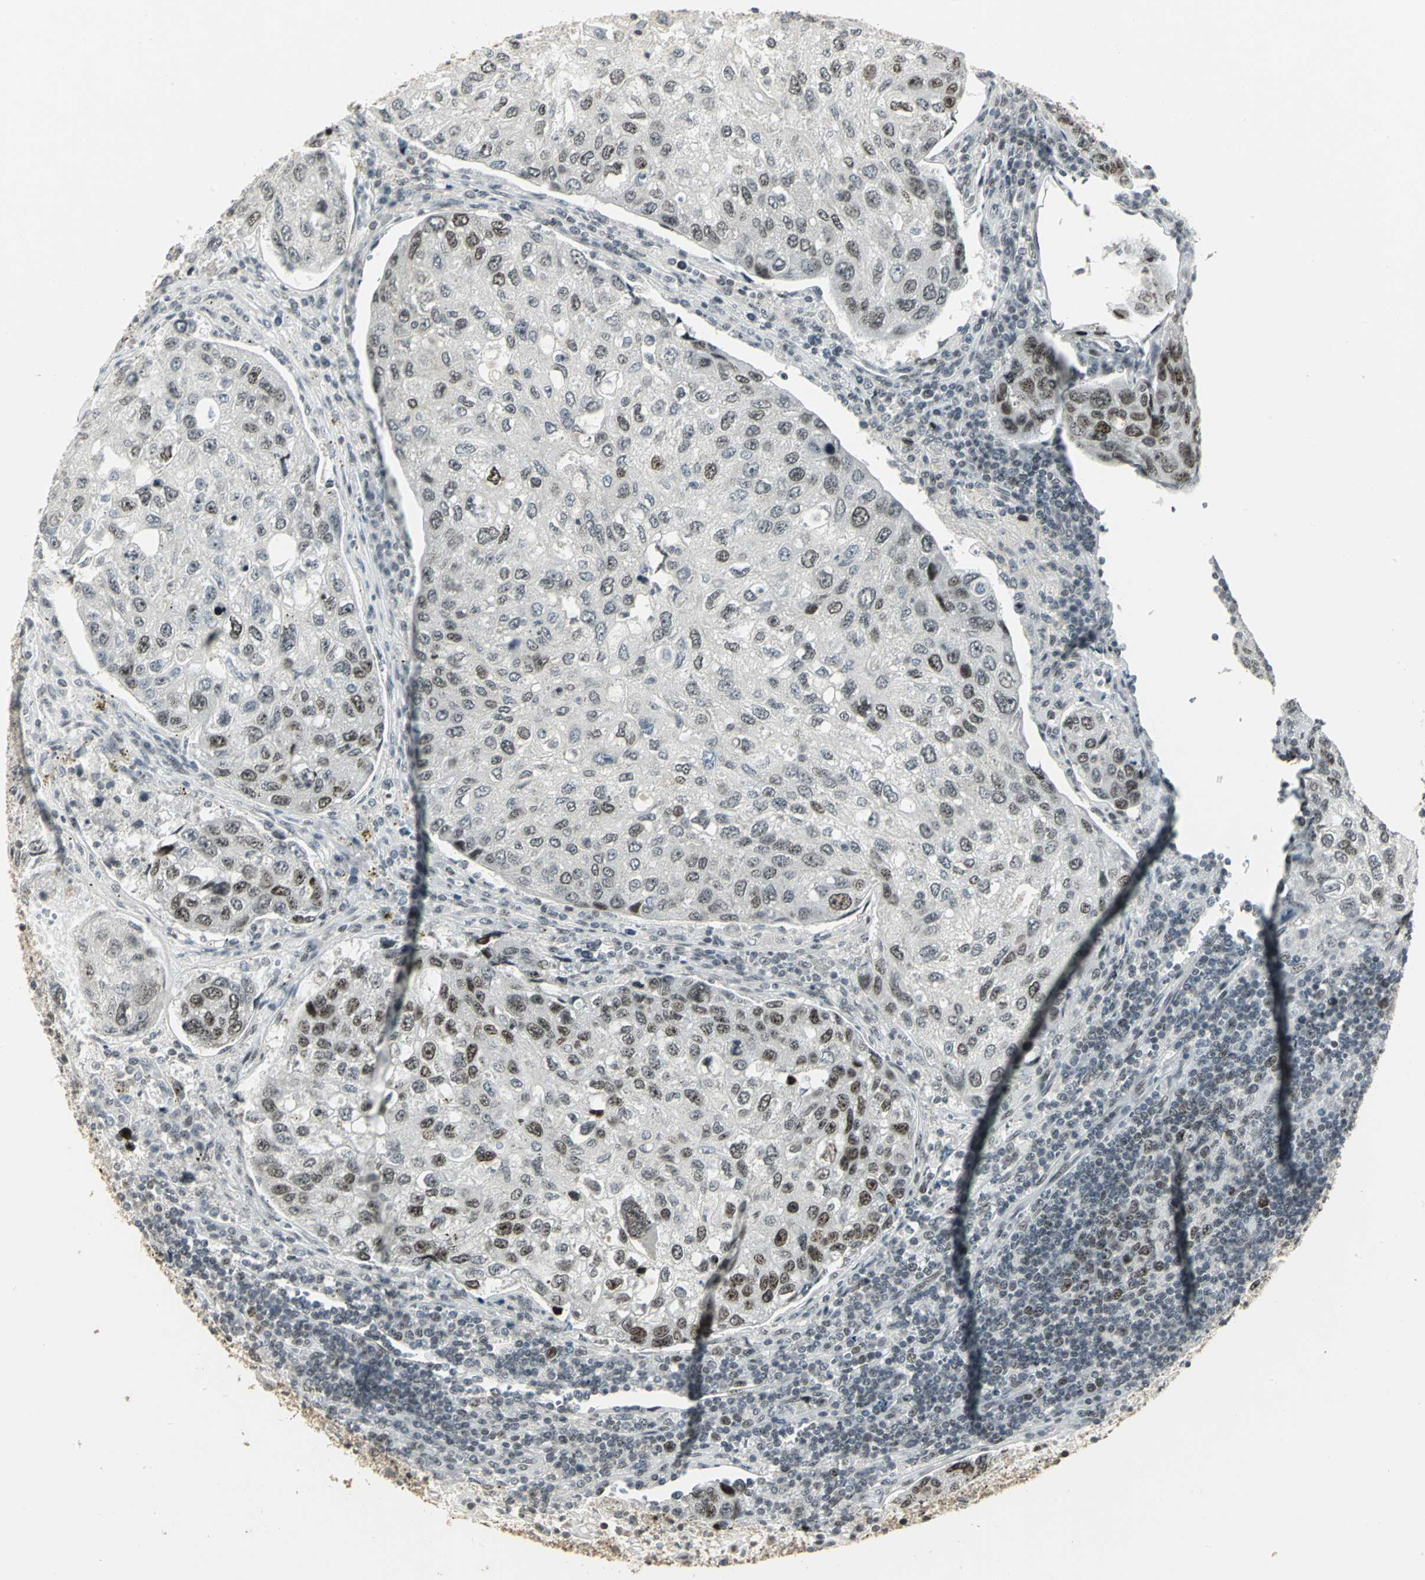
{"staining": {"intensity": "strong", "quantity": ">75%", "location": "nuclear"}, "tissue": "urothelial cancer", "cell_type": "Tumor cells", "image_type": "cancer", "snomed": [{"axis": "morphology", "description": "Urothelial carcinoma, High grade"}, {"axis": "topography", "description": "Lymph node"}, {"axis": "topography", "description": "Urinary bladder"}], "caption": "Urothelial cancer was stained to show a protein in brown. There is high levels of strong nuclear positivity in approximately >75% of tumor cells. (brown staining indicates protein expression, while blue staining denotes nuclei).", "gene": "CBX3", "patient": {"sex": "male", "age": 51}}